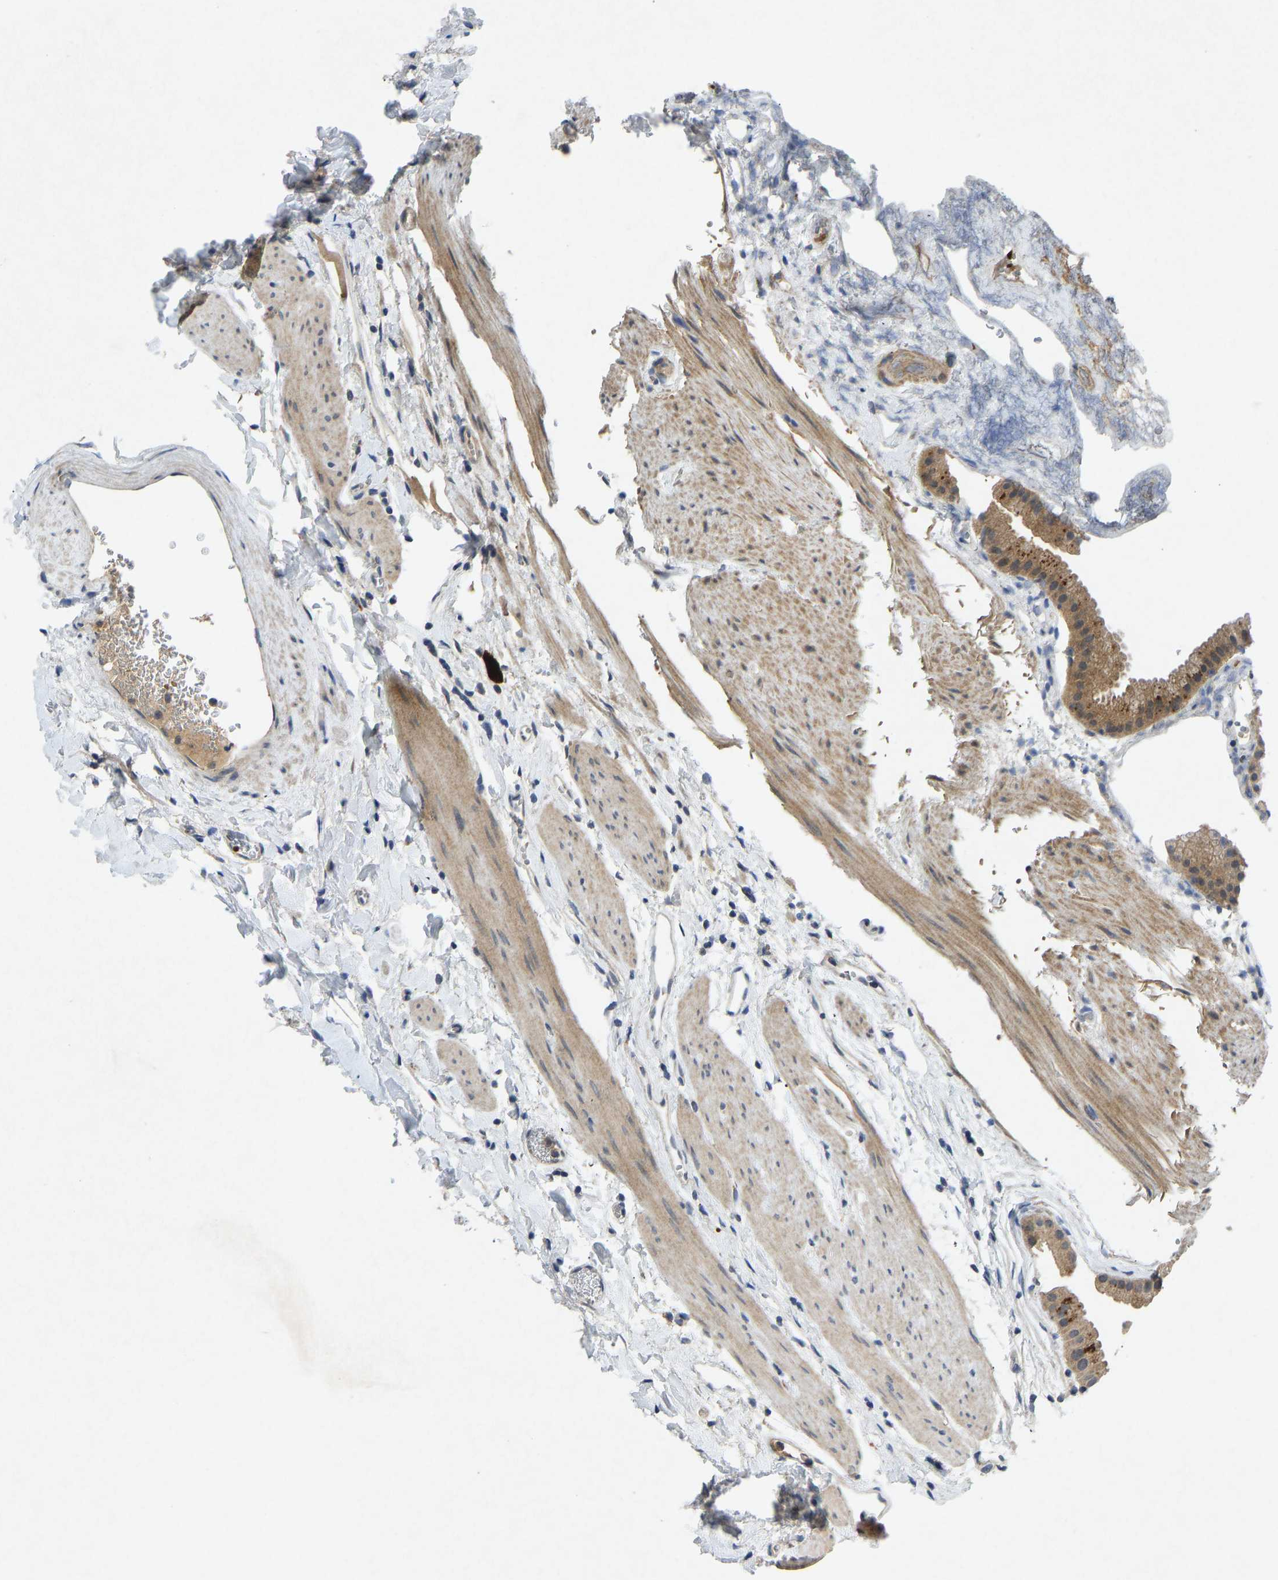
{"staining": {"intensity": "moderate", "quantity": ">75%", "location": "cytoplasmic/membranous"}, "tissue": "gallbladder", "cell_type": "Glandular cells", "image_type": "normal", "snomed": [{"axis": "morphology", "description": "Normal tissue, NOS"}, {"axis": "topography", "description": "Gallbladder"}], "caption": "Human gallbladder stained for a protein (brown) exhibits moderate cytoplasmic/membranous positive staining in approximately >75% of glandular cells.", "gene": "PDE7A", "patient": {"sex": "female", "age": 64}}